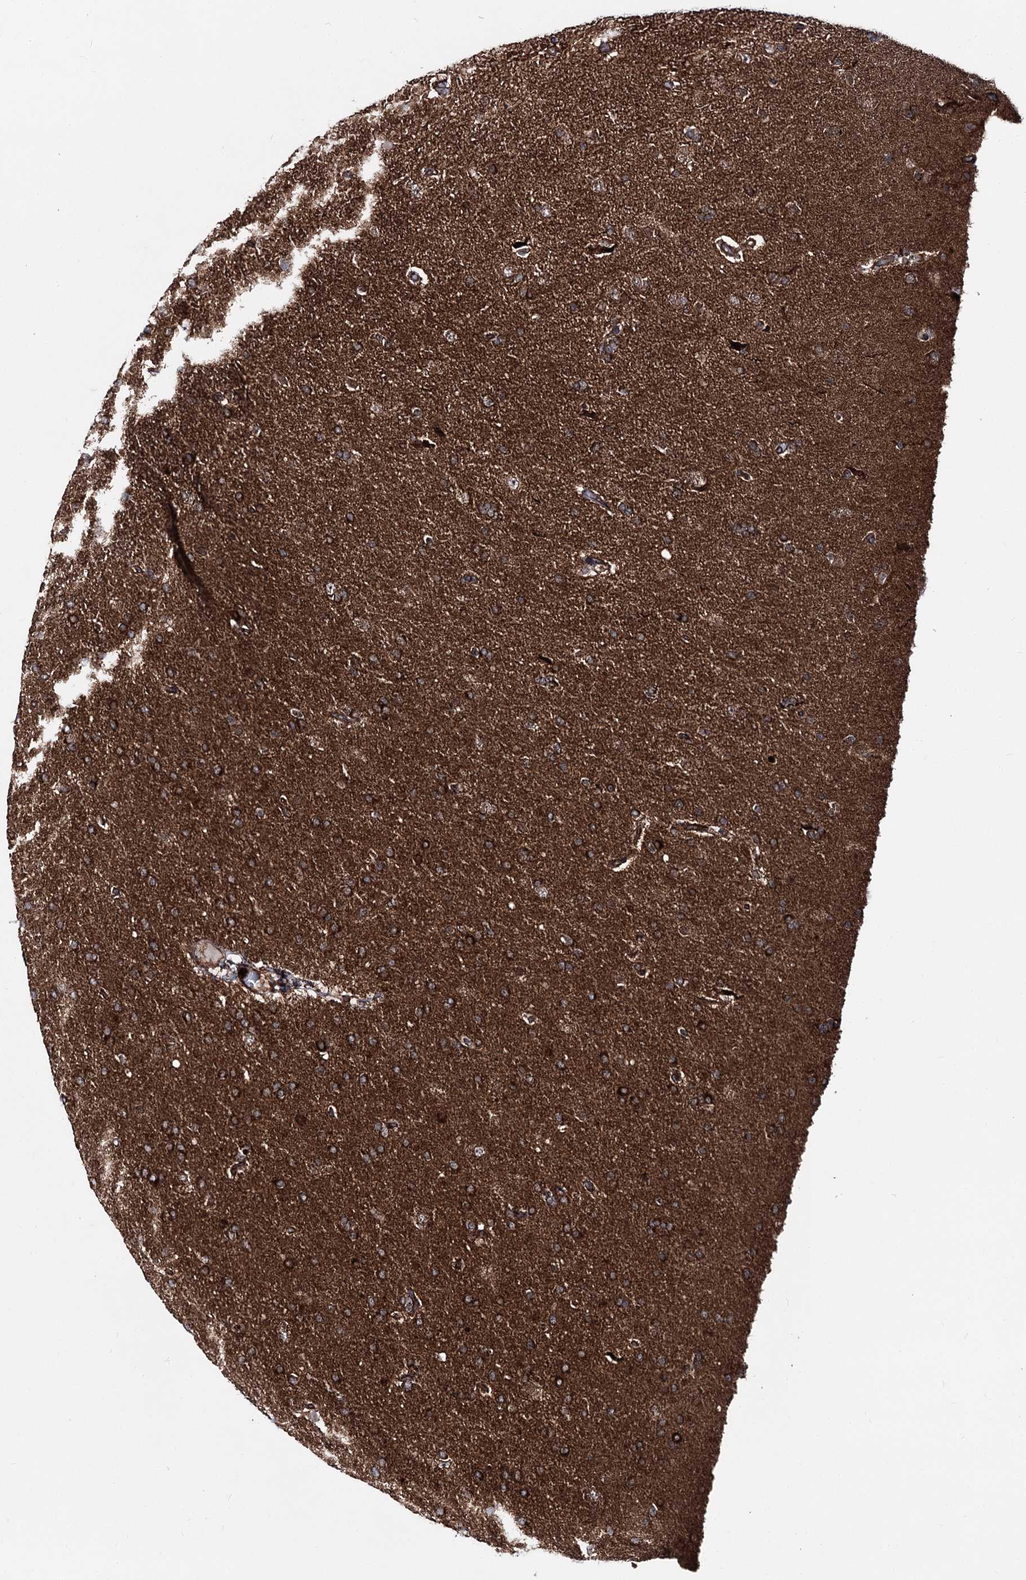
{"staining": {"intensity": "strong", "quantity": "25%-75%", "location": "cytoplasmic/membranous"}, "tissue": "glioma", "cell_type": "Tumor cells", "image_type": "cancer", "snomed": [{"axis": "morphology", "description": "Glioma, malignant, High grade"}, {"axis": "topography", "description": "Brain"}], "caption": "DAB (3,3'-diaminobenzidine) immunohistochemical staining of human glioma demonstrates strong cytoplasmic/membranous protein staining in approximately 25%-75% of tumor cells. (IHC, brightfield microscopy, high magnification).", "gene": "FGFR1OP2", "patient": {"sex": "male", "age": 72}}